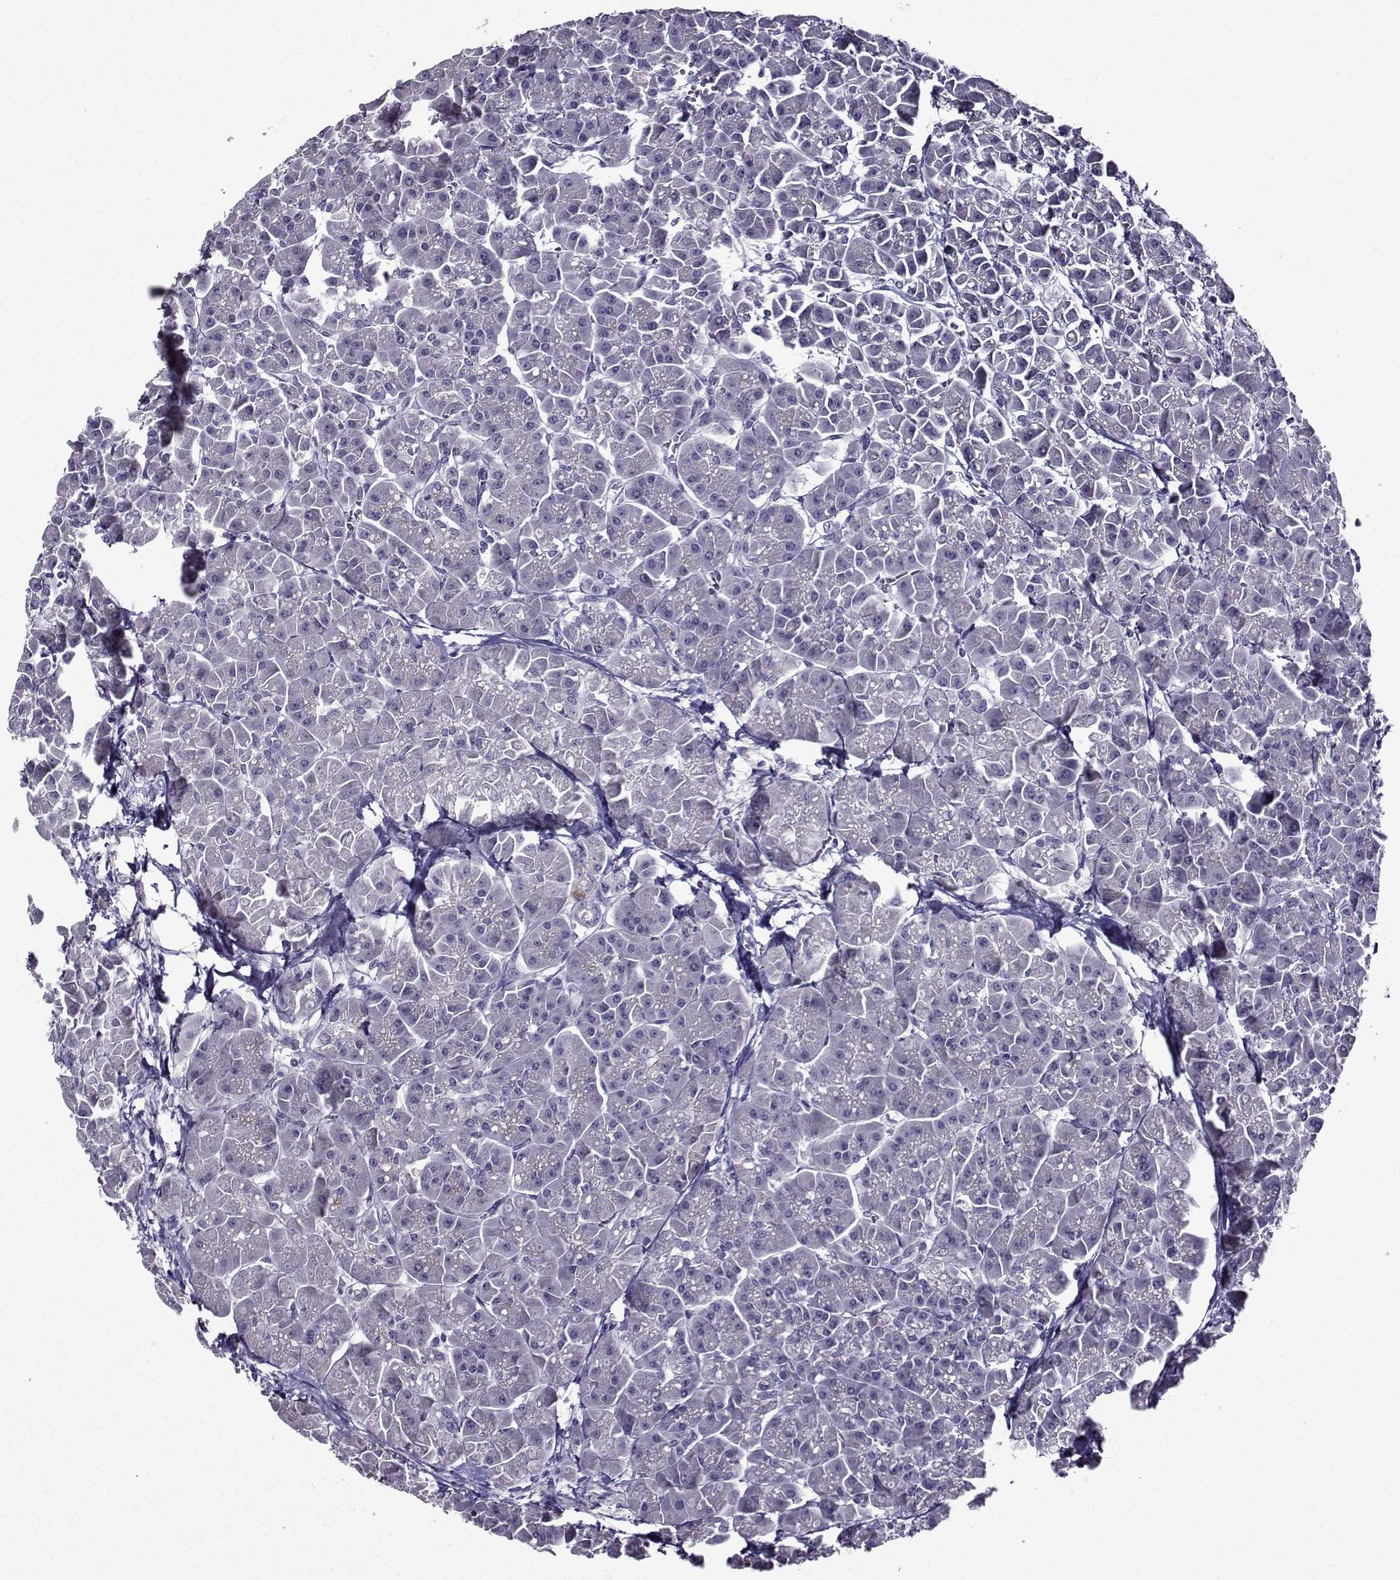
{"staining": {"intensity": "negative", "quantity": "none", "location": "none"}, "tissue": "pancreas", "cell_type": "Exocrine glandular cells", "image_type": "normal", "snomed": [{"axis": "morphology", "description": "Normal tissue, NOS"}, {"axis": "topography", "description": "Pancreas"}], "caption": "This is an immunohistochemistry micrograph of unremarkable human pancreas. There is no expression in exocrine glandular cells.", "gene": "TMEM266", "patient": {"sex": "male", "age": 70}}